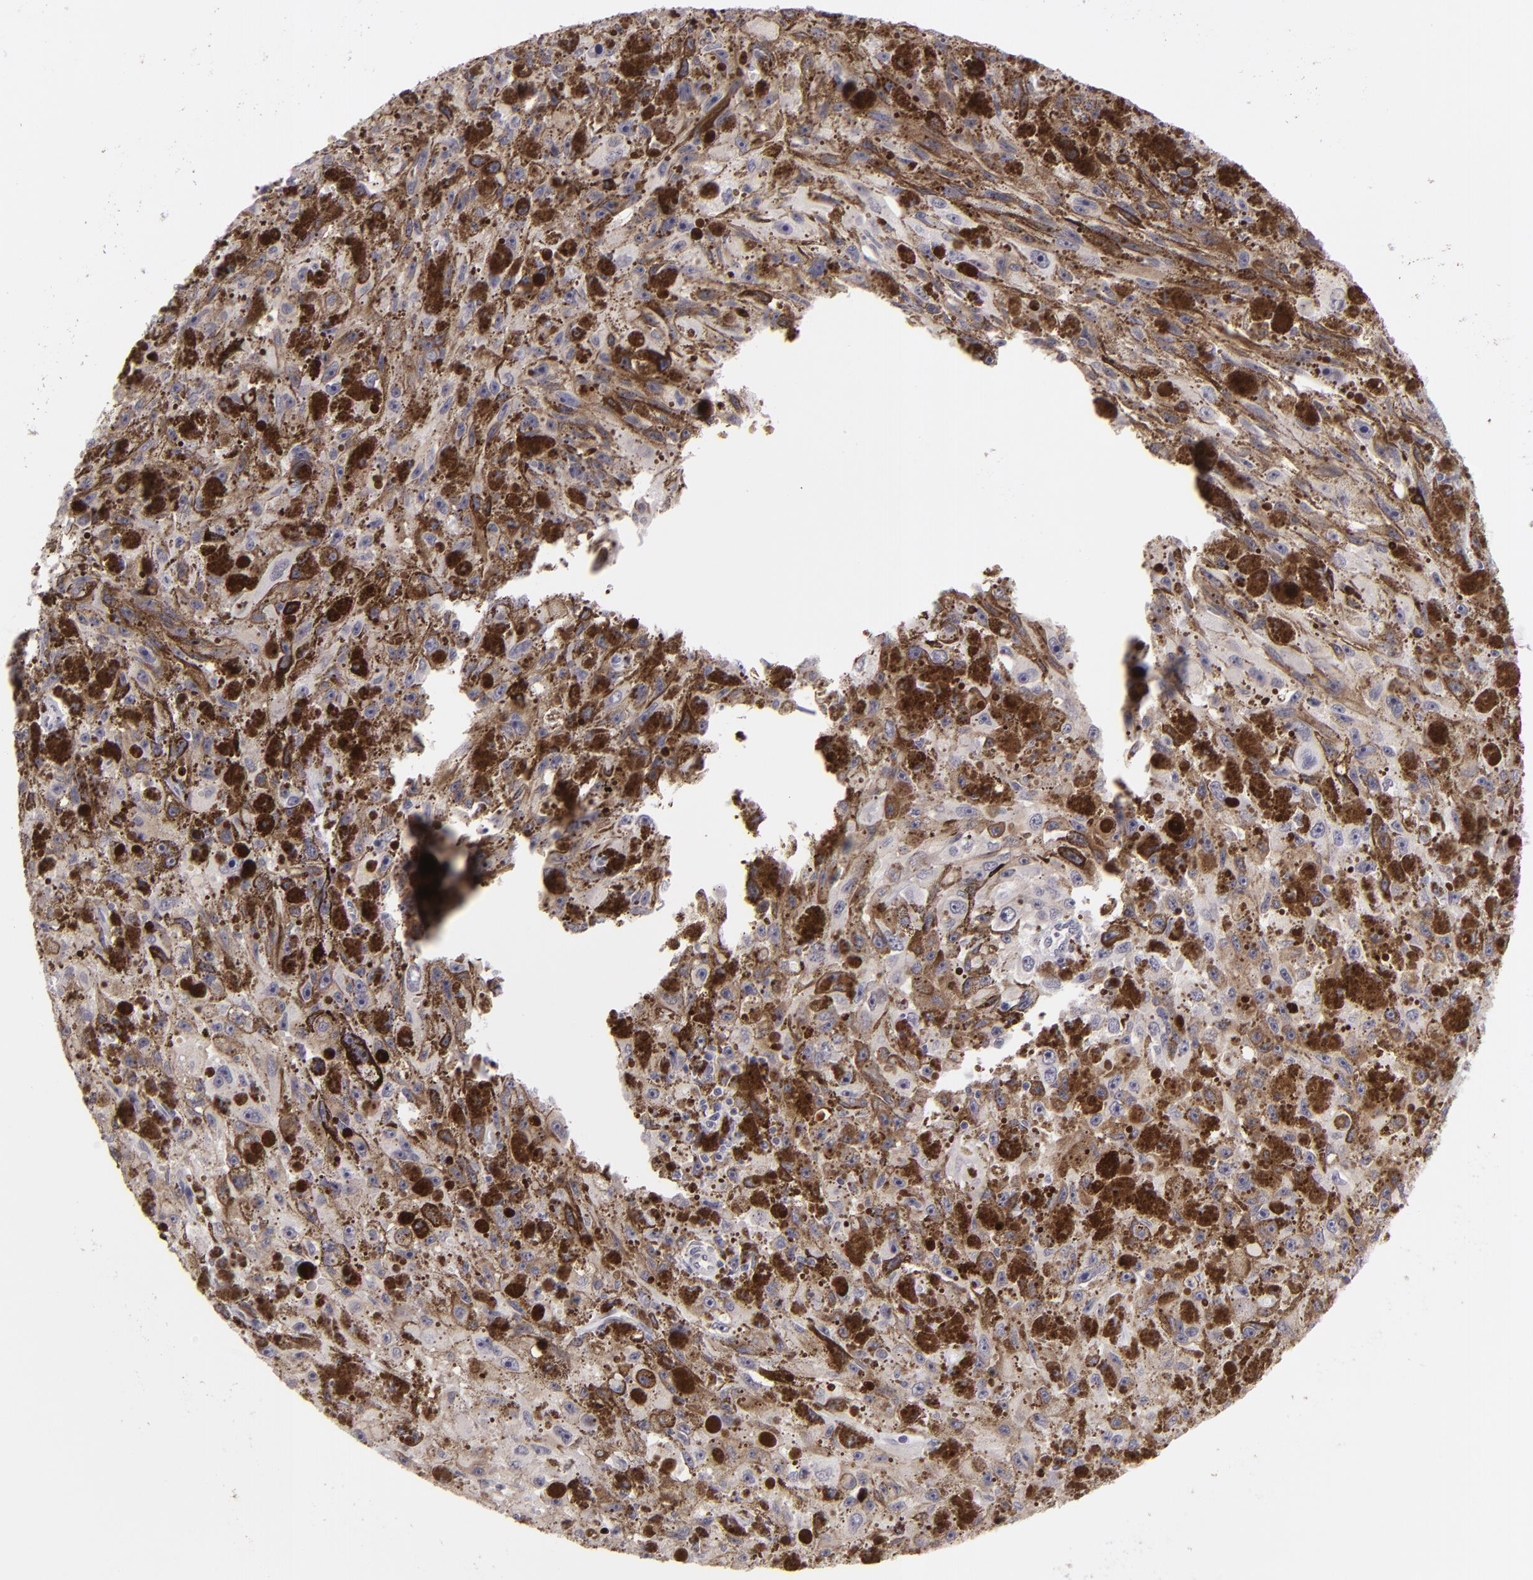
{"staining": {"intensity": "negative", "quantity": "none", "location": "none"}, "tissue": "melanoma", "cell_type": "Tumor cells", "image_type": "cancer", "snomed": [{"axis": "morphology", "description": "Malignant melanoma, NOS"}, {"axis": "topography", "description": "Skin"}], "caption": "Immunohistochemistry (IHC) image of neoplastic tissue: human melanoma stained with DAB demonstrates no significant protein staining in tumor cells.", "gene": "ZNF205", "patient": {"sex": "female", "age": 104}}